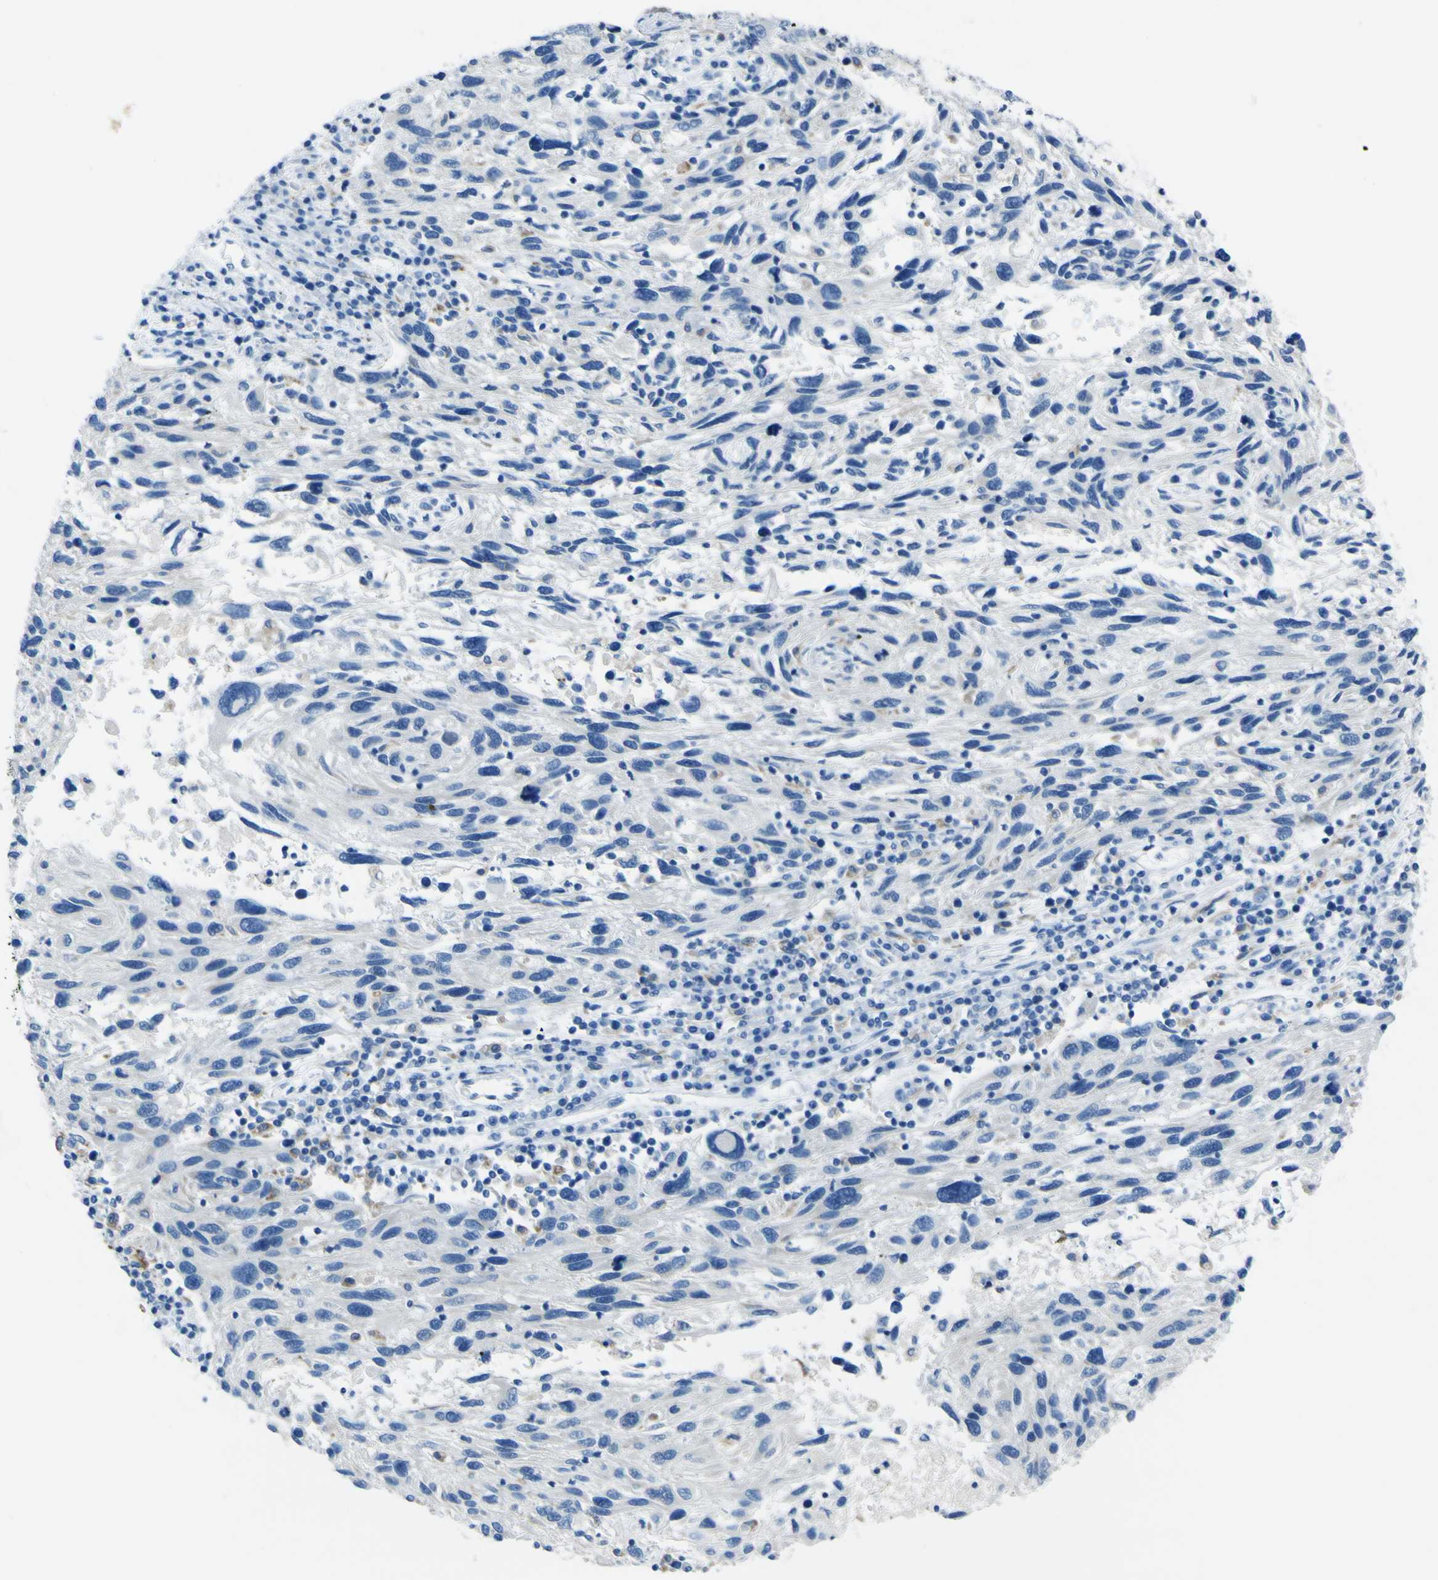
{"staining": {"intensity": "weak", "quantity": "<25%", "location": "cytoplasmic/membranous"}, "tissue": "melanoma", "cell_type": "Tumor cells", "image_type": "cancer", "snomed": [{"axis": "morphology", "description": "Malignant melanoma, NOS"}, {"axis": "topography", "description": "Skin"}], "caption": "A micrograph of human malignant melanoma is negative for staining in tumor cells.", "gene": "ACSL1", "patient": {"sex": "male", "age": 53}}